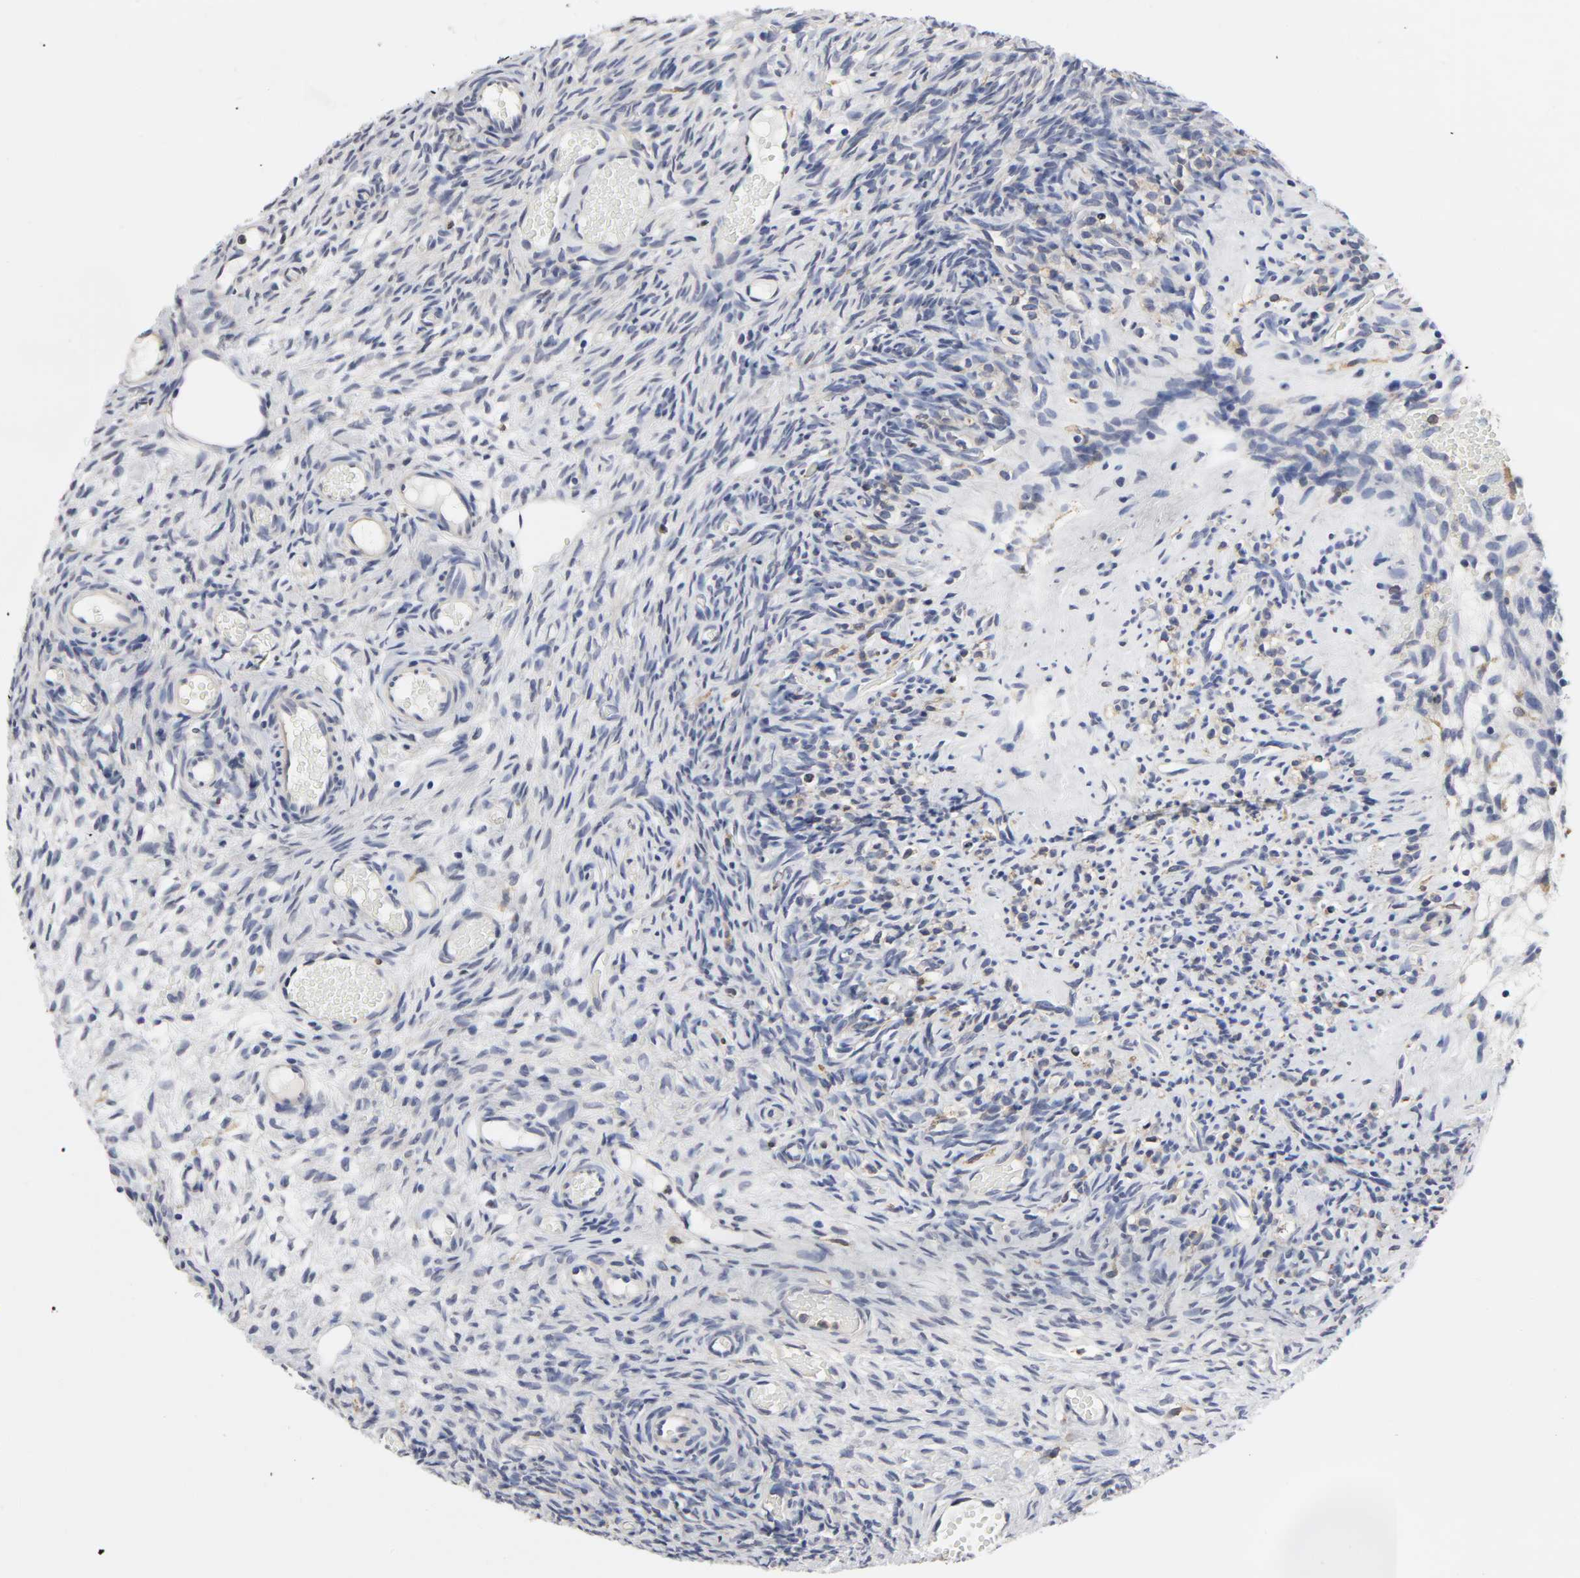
{"staining": {"intensity": "weak", "quantity": "25%-75%", "location": "cytoplasmic/membranous"}, "tissue": "ovary", "cell_type": "Ovarian stroma cells", "image_type": "normal", "snomed": [{"axis": "morphology", "description": "Normal tissue, NOS"}, {"axis": "topography", "description": "Ovary"}], "caption": "Approximately 25%-75% of ovarian stroma cells in unremarkable ovary demonstrate weak cytoplasmic/membranous protein positivity as visualized by brown immunohistochemical staining.", "gene": "HCK", "patient": {"sex": "female", "age": 35}}